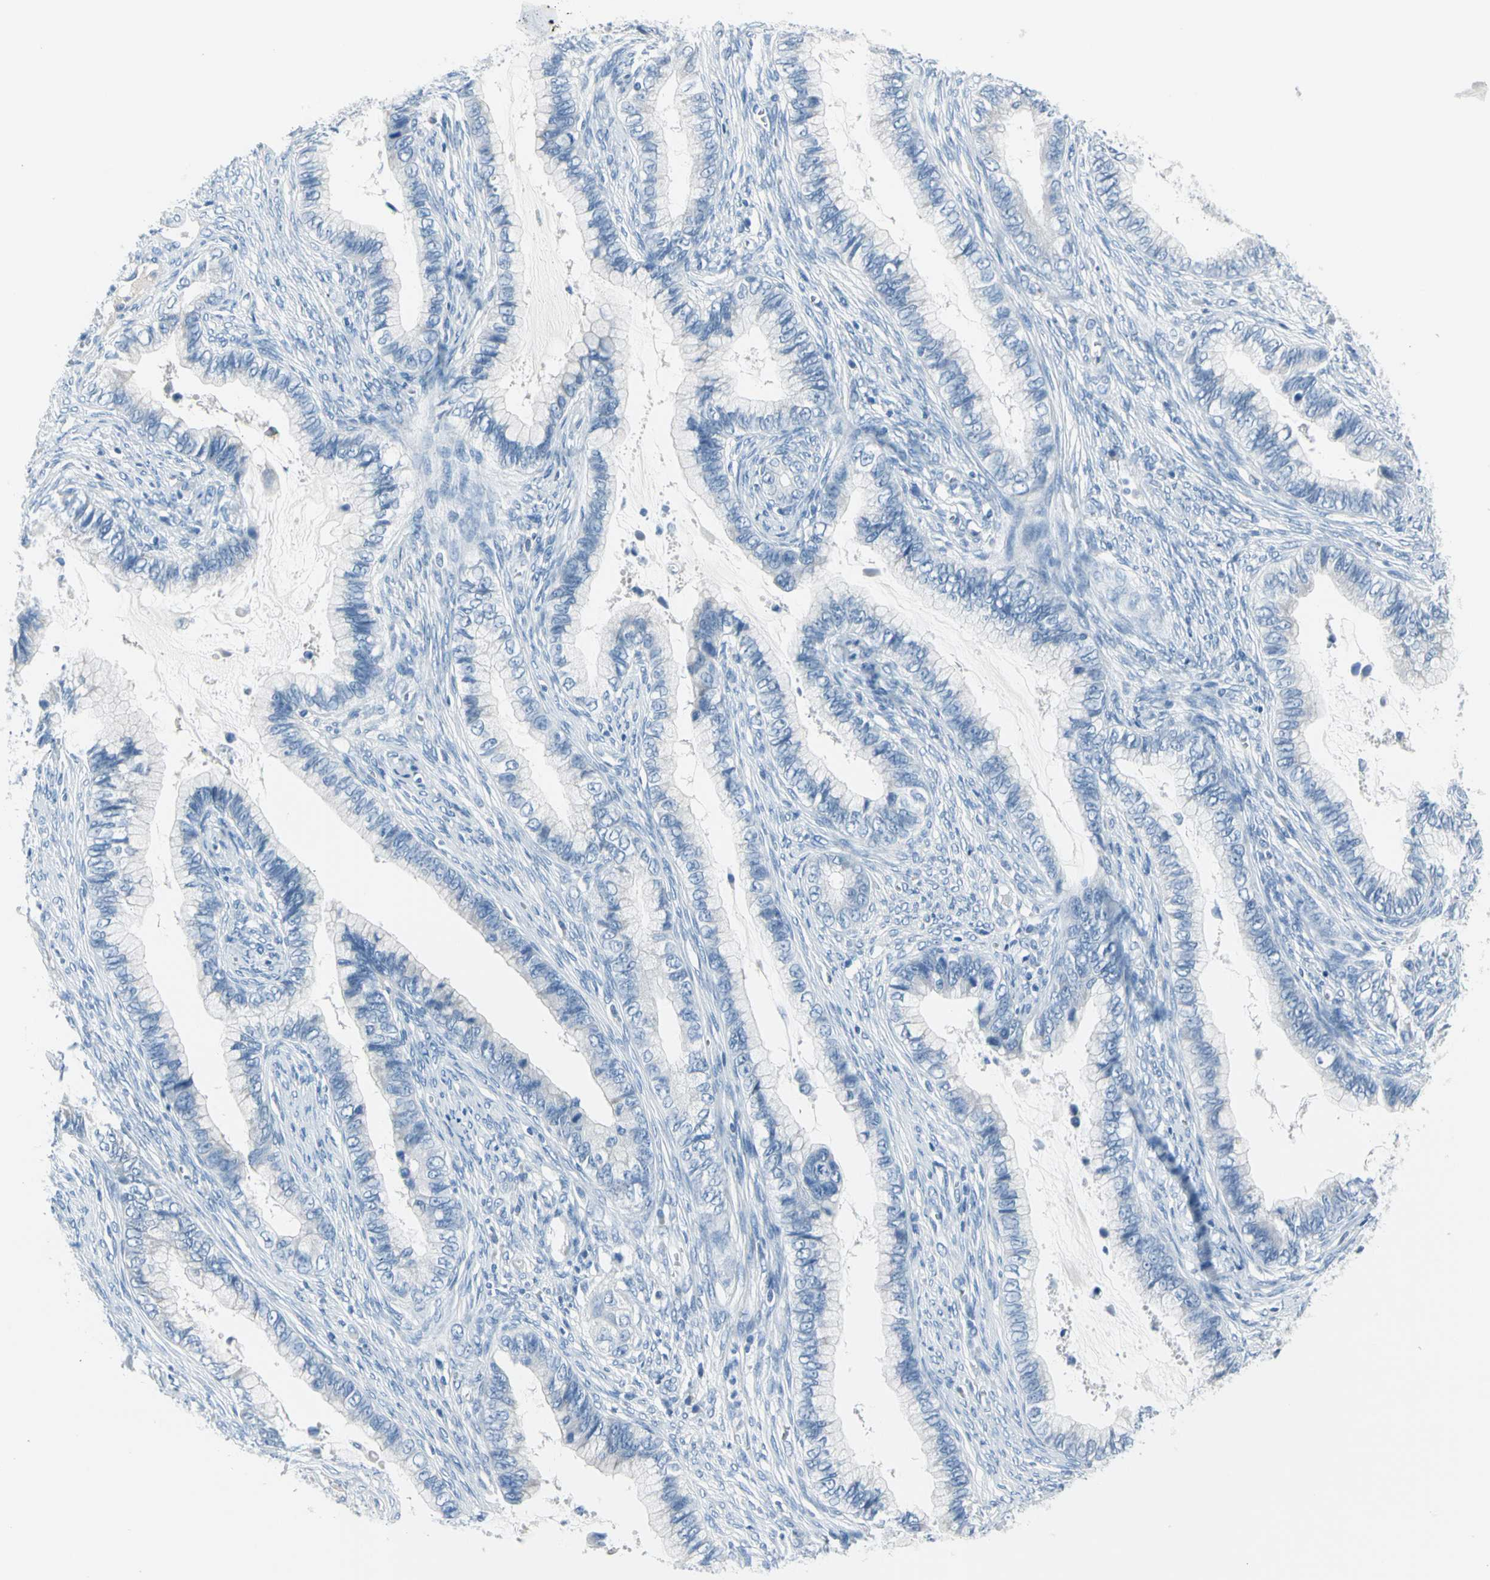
{"staining": {"intensity": "negative", "quantity": "none", "location": "none"}, "tissue": "cervical cancer", "cell_type": "Tumor cells", "image_type": "cancer", "snomed": [{"axis": "morphology", "description": "Adenocarcinoma, NOS"}, {"axis": "topography", "description": "Cervix"}], "caption": "This is an IHC micrograph of human cervical cancer. There is no positivity in tumor cells.", "gene": "TPO", "patient": {"sex": "female", "age": 44}}